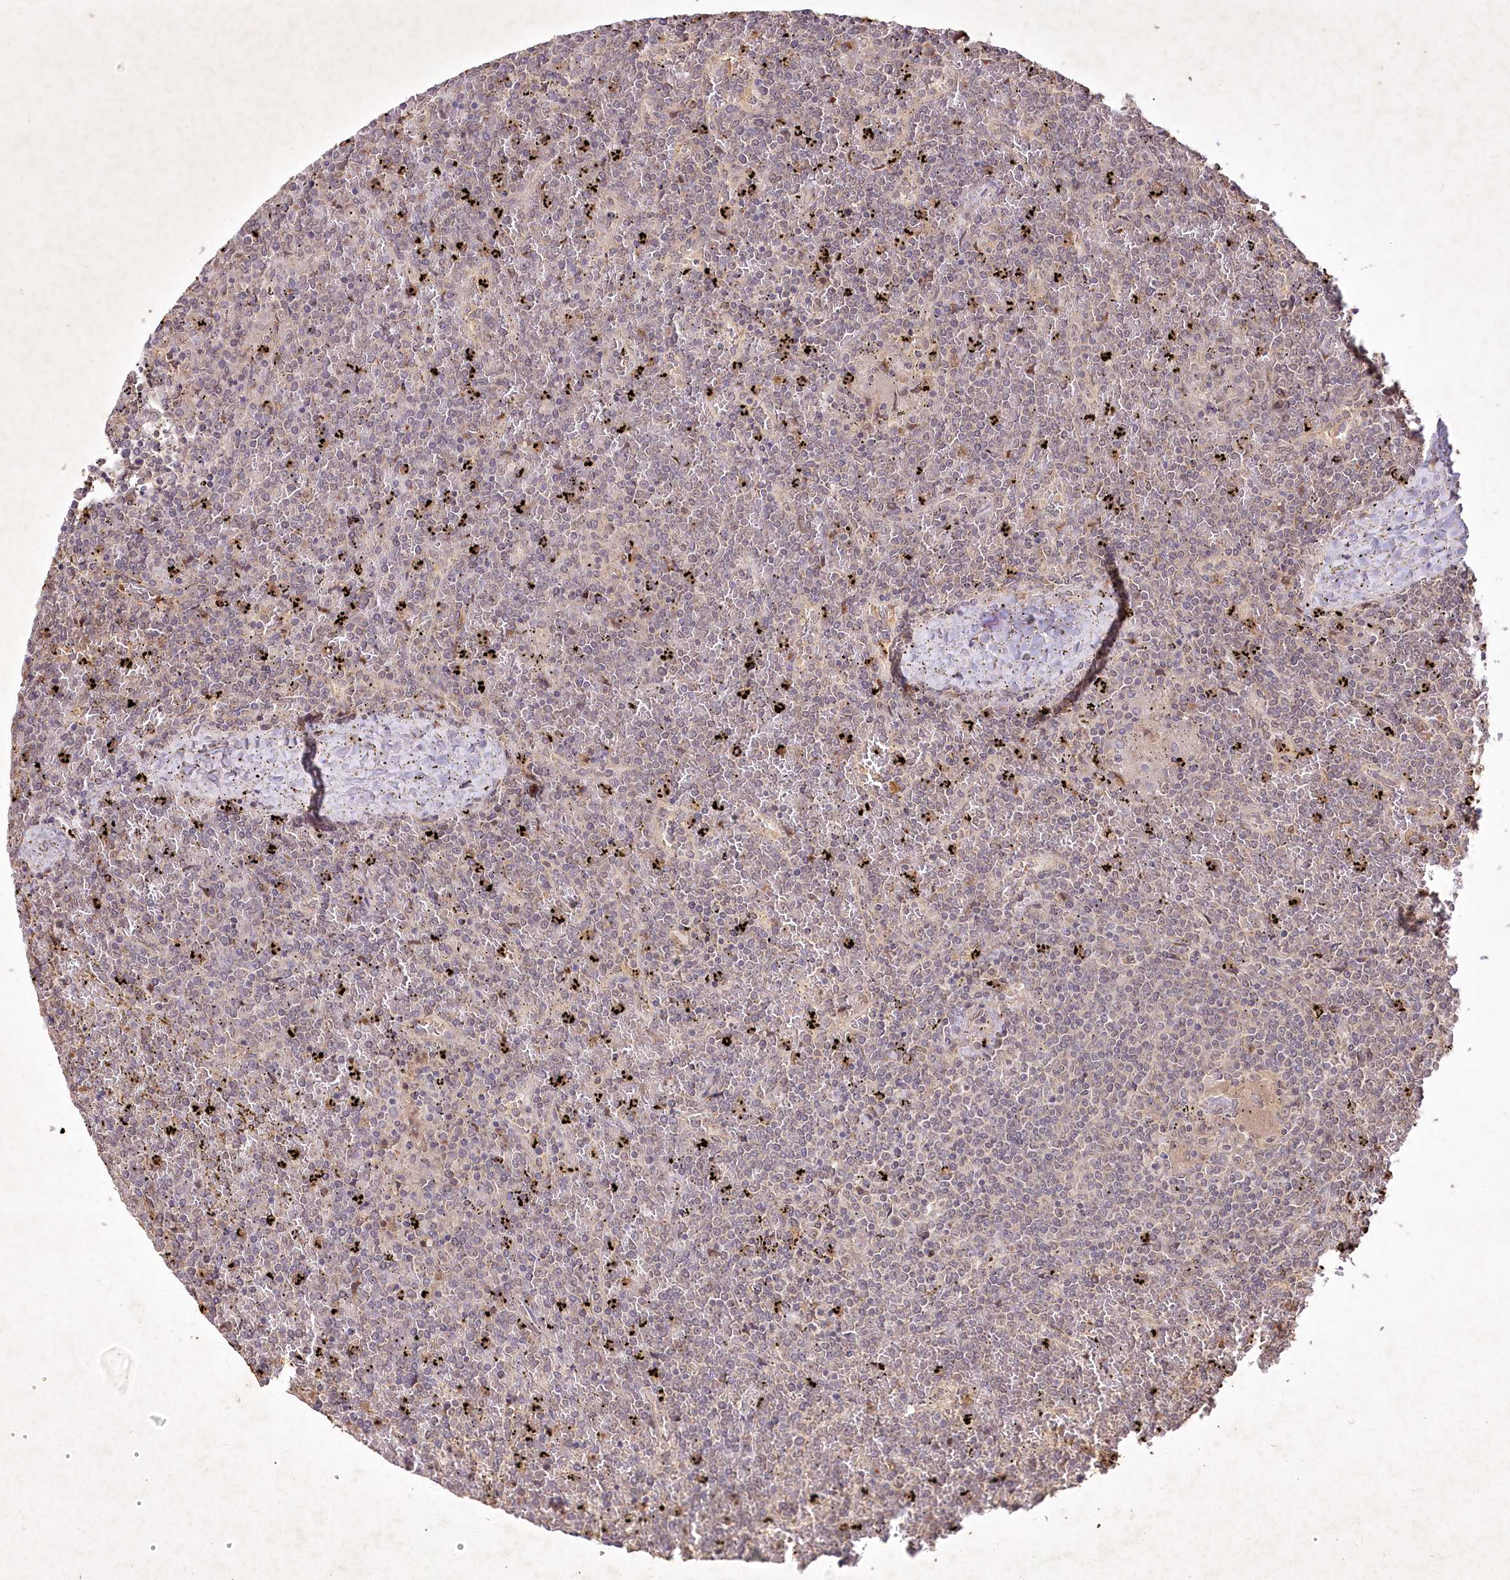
{"staining": {"intensity": "negative", "quantity": "none", "location": "none"}, "tissue": "lymphoma", "cell_type": "Tumor cells", "image_type": "cancer", "snomed": [{"axis": "morphology", "description": "Malignant lymphoma, non-Hodgkin's type, Low grade"}, {"axis": "topography", "description": "Spleen"}], "caption": "The IHC image has no significant expression in tumor cells of low-grade malignant lymphoma, non-Hodgkin's type tissue.", "gene": "IRAK1BP1", "patient": {"sex": "female", "age": 19}}